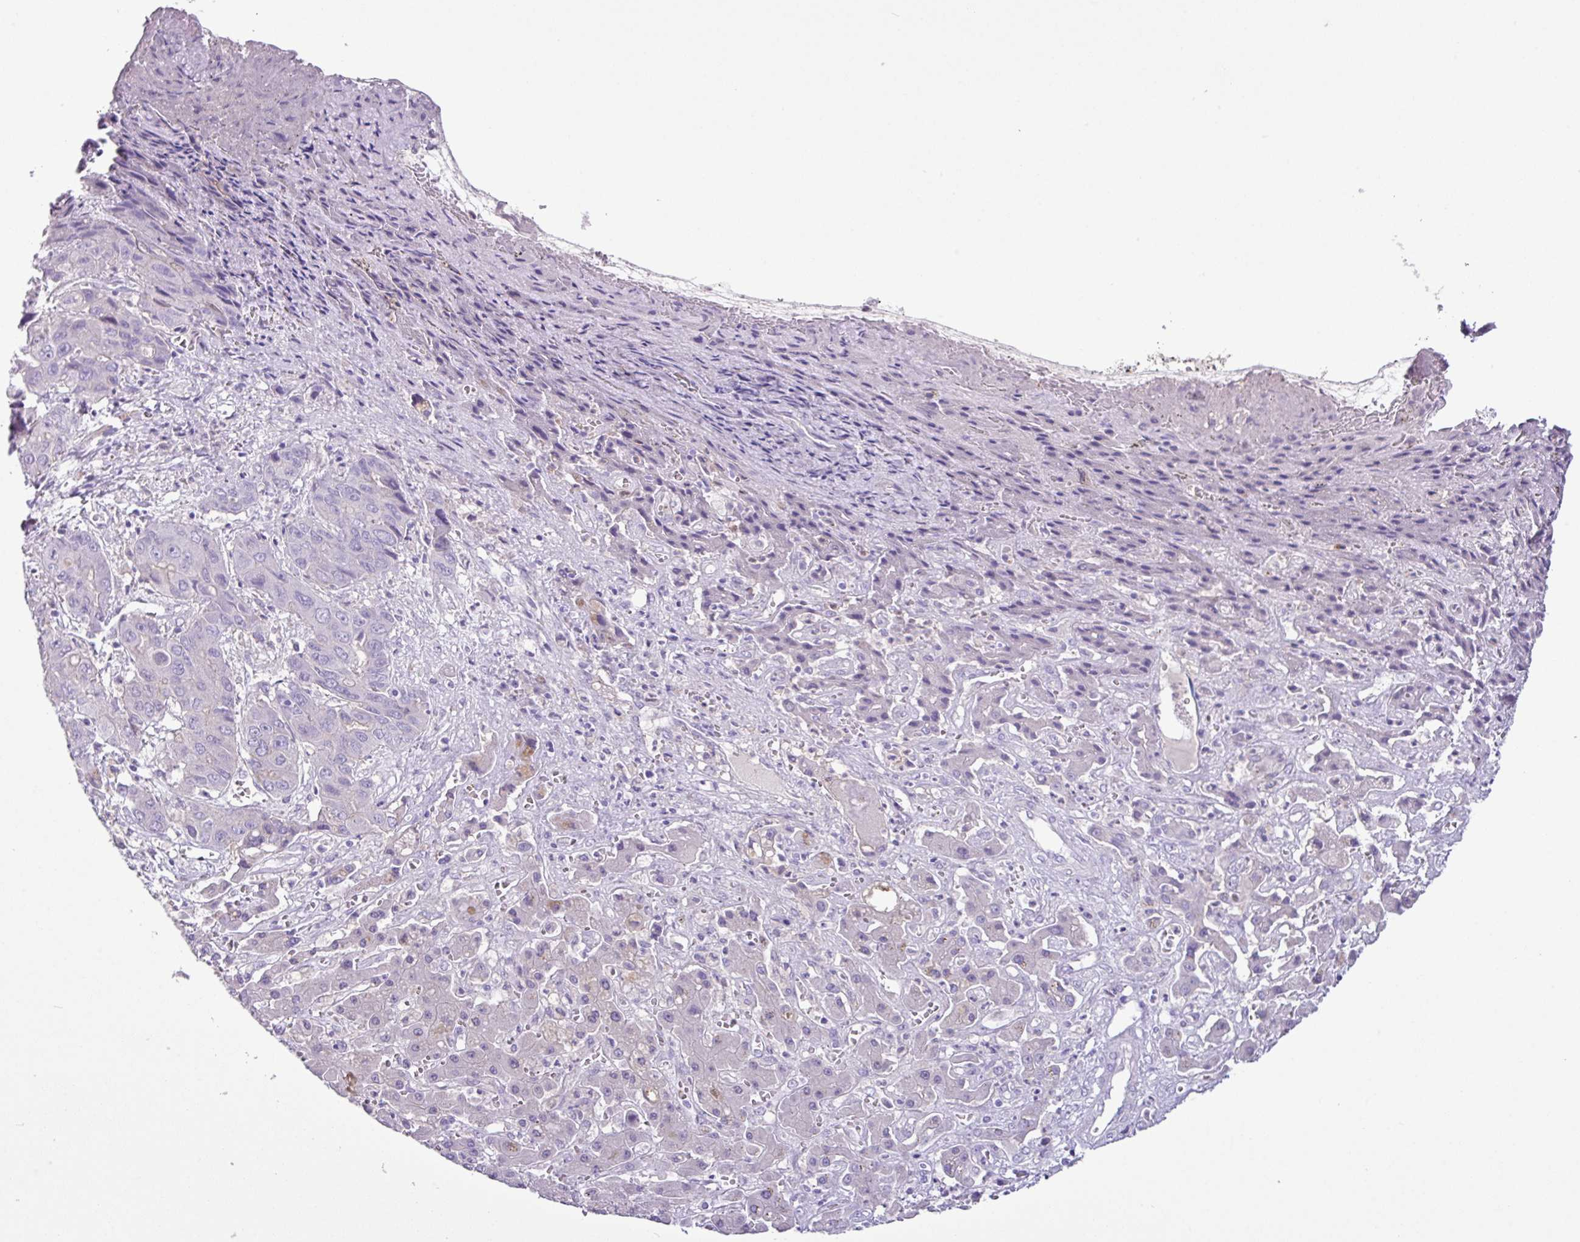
{"staining": {"intensity": "negative", "quantity": "none", "location": "none"}, "tissue": "liver cancer", "cell_type": "Tumor cells", "image_type": "cancer", "snomed": [{"axis": "morphology", "description": "Cholangiocarcinoma"}, {"axis": "topography", "description": "Liver"}], "caption": "This is a micrograph of IHC staining of liver cholangiocarcinoma, which shows no expression in tumor cells. The staining is performed using DAB brown chromogen with nuclei counter-stained in using hematoxylin.", "gene": "CYSTM1", "patient": {"sex": "male", "age": 67}}